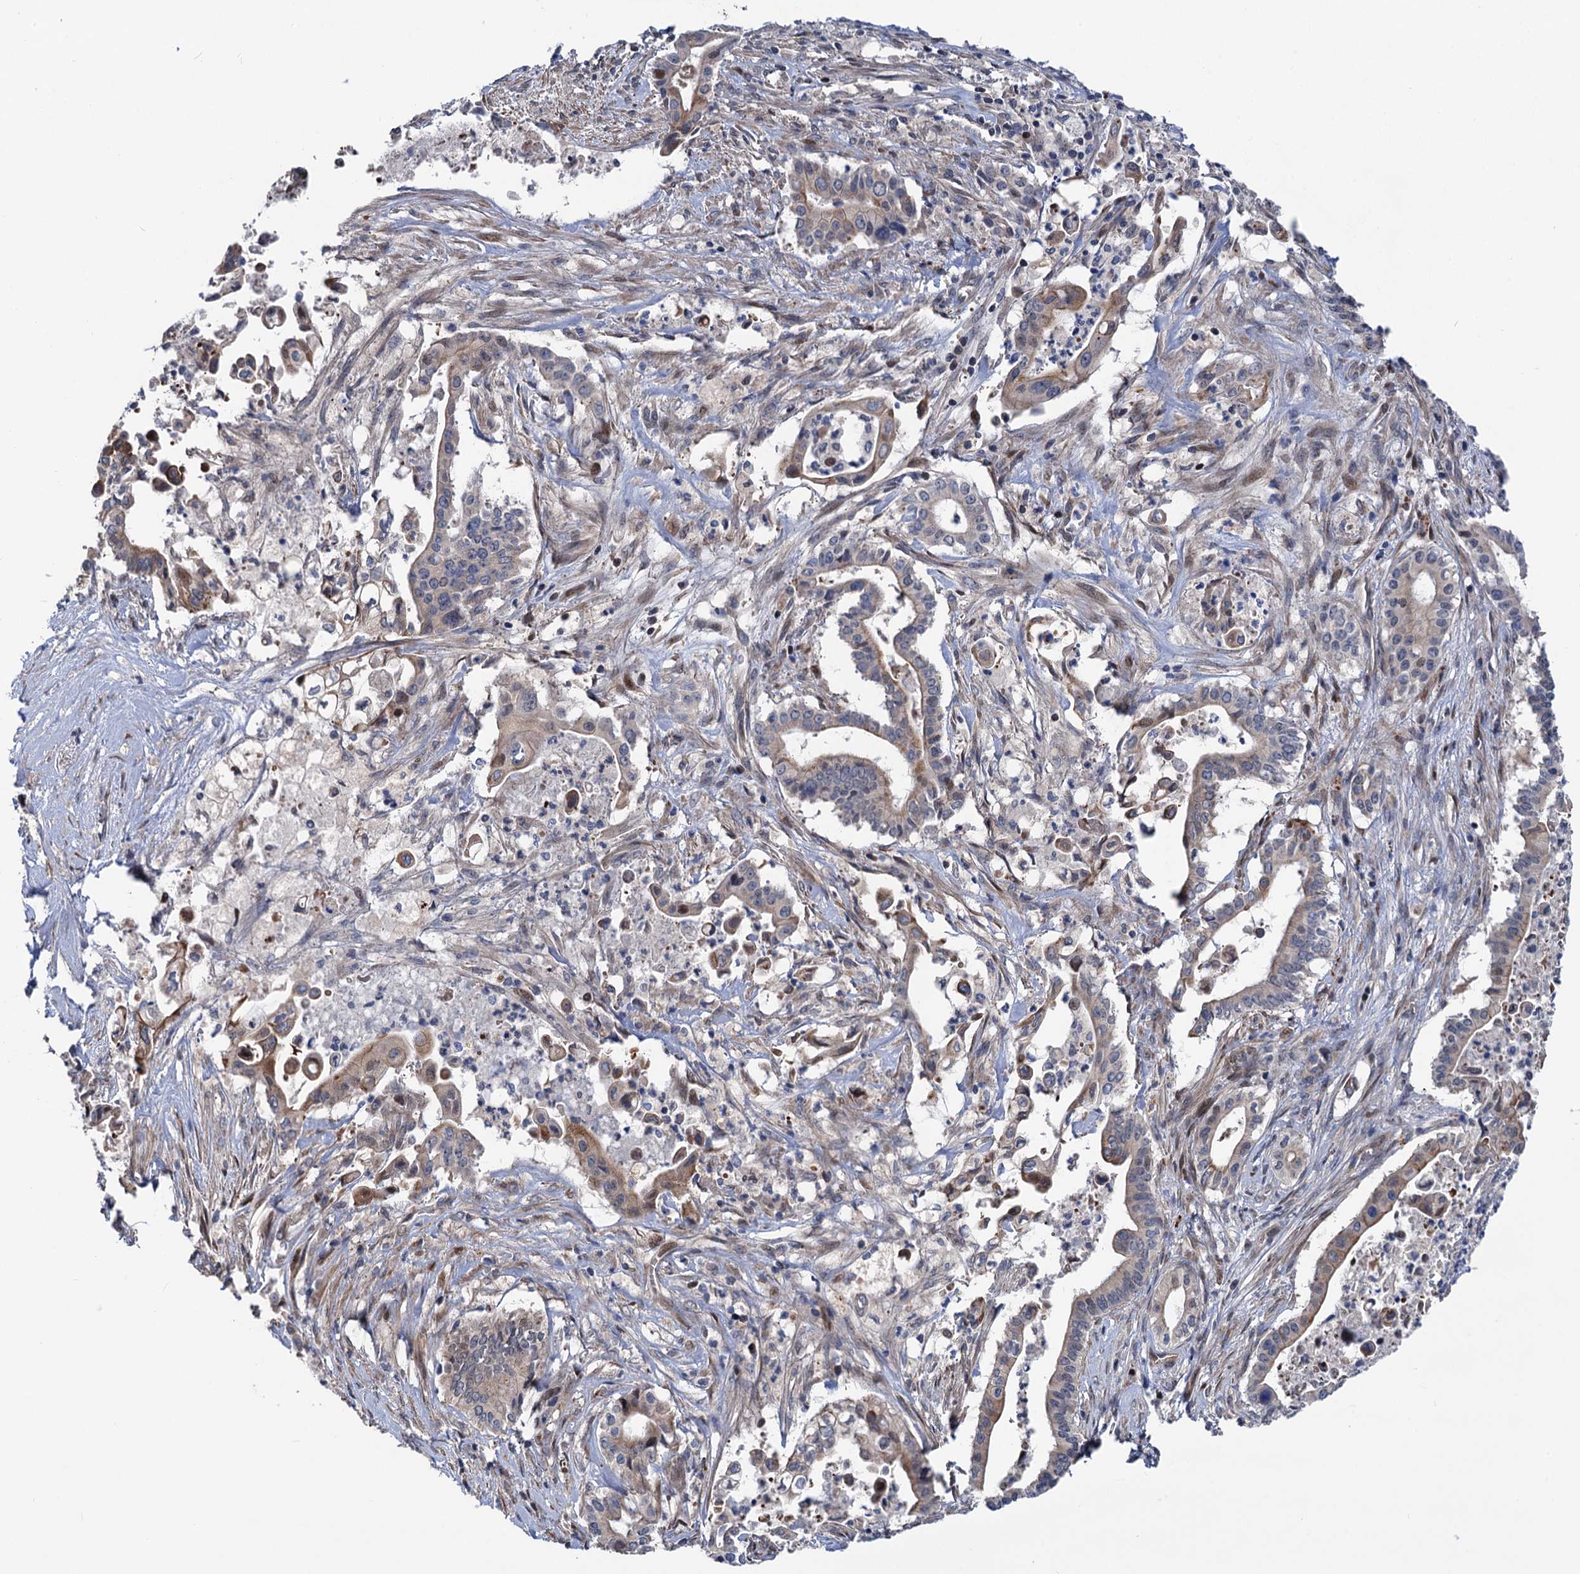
{"staining": {"intensity": "moderate", "quantity": "25%-75%", "location": "cytoplasmic/membranous"}, "tissue": "pancreatic cancer", "cell_type": "Tumor cells", "image_type": "cancer", "snomed": [{"axis": "morphology", "description": "Adenocarcinoma, NOS"}, {"axis": "topography", "description": "Pancreas"}], "caption": "Tumor cells reveal medium levels of moderate cytoplasmic/membranous staining in approximately 25%-75% of cells in human pancreatic adenocarcinoma.", "gene": "UBR1", "patient": {"sex": "female", "age": 77}}